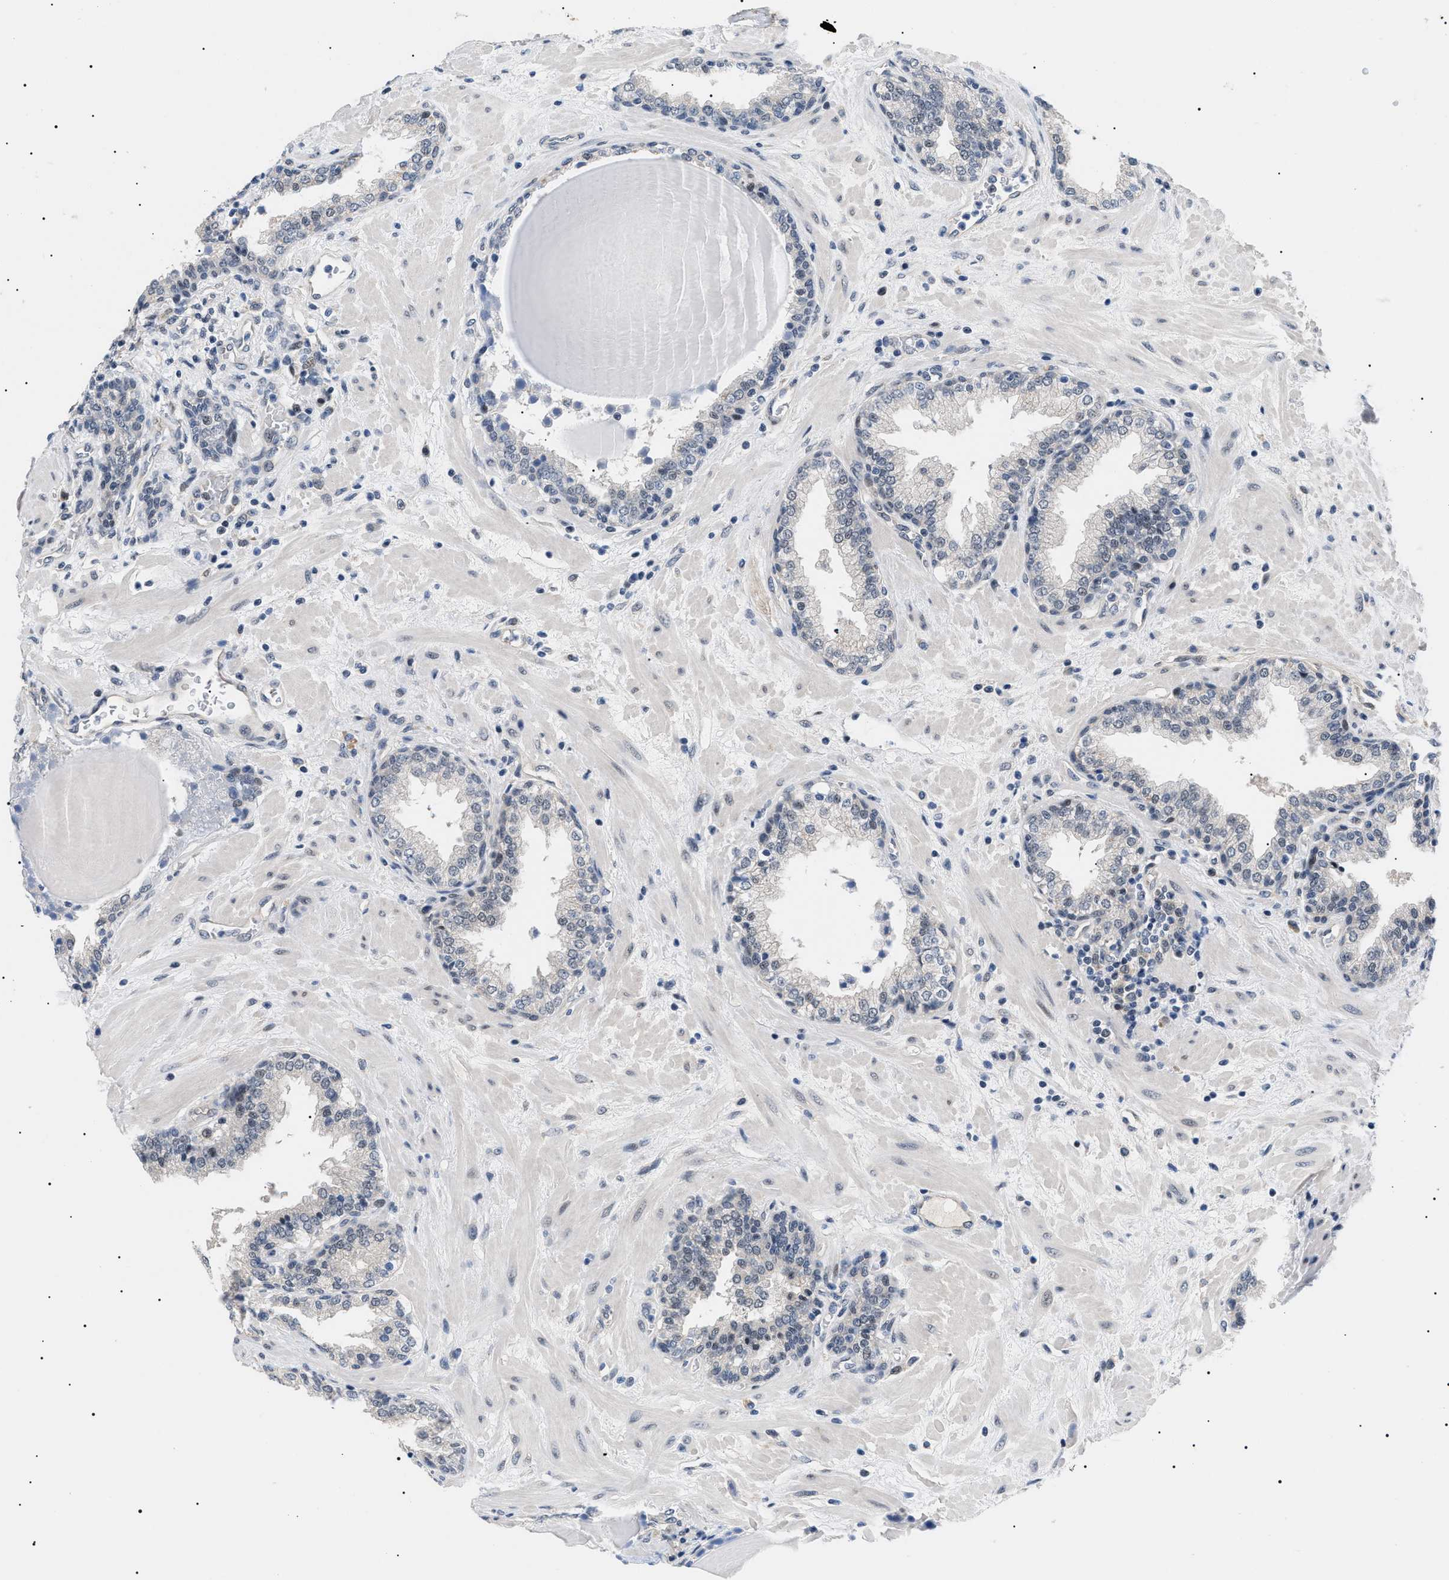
{"staining": {"intensity": "negative", "quantity": "none", "location": "none"}, "tissue": "prostate", "cell_type": "Glandular cells", "image_type": "normal", "snomed": [{"axis": "morphology", "description": "Normal tissue, NOS"}, {"axis": "topography", "description": "Prostate"}], "caption": "IHC of benign prostate reveals no positivity in glandular cells.", "gene": "GARRE1", "patient": {"sex": "male", "age": 51}}